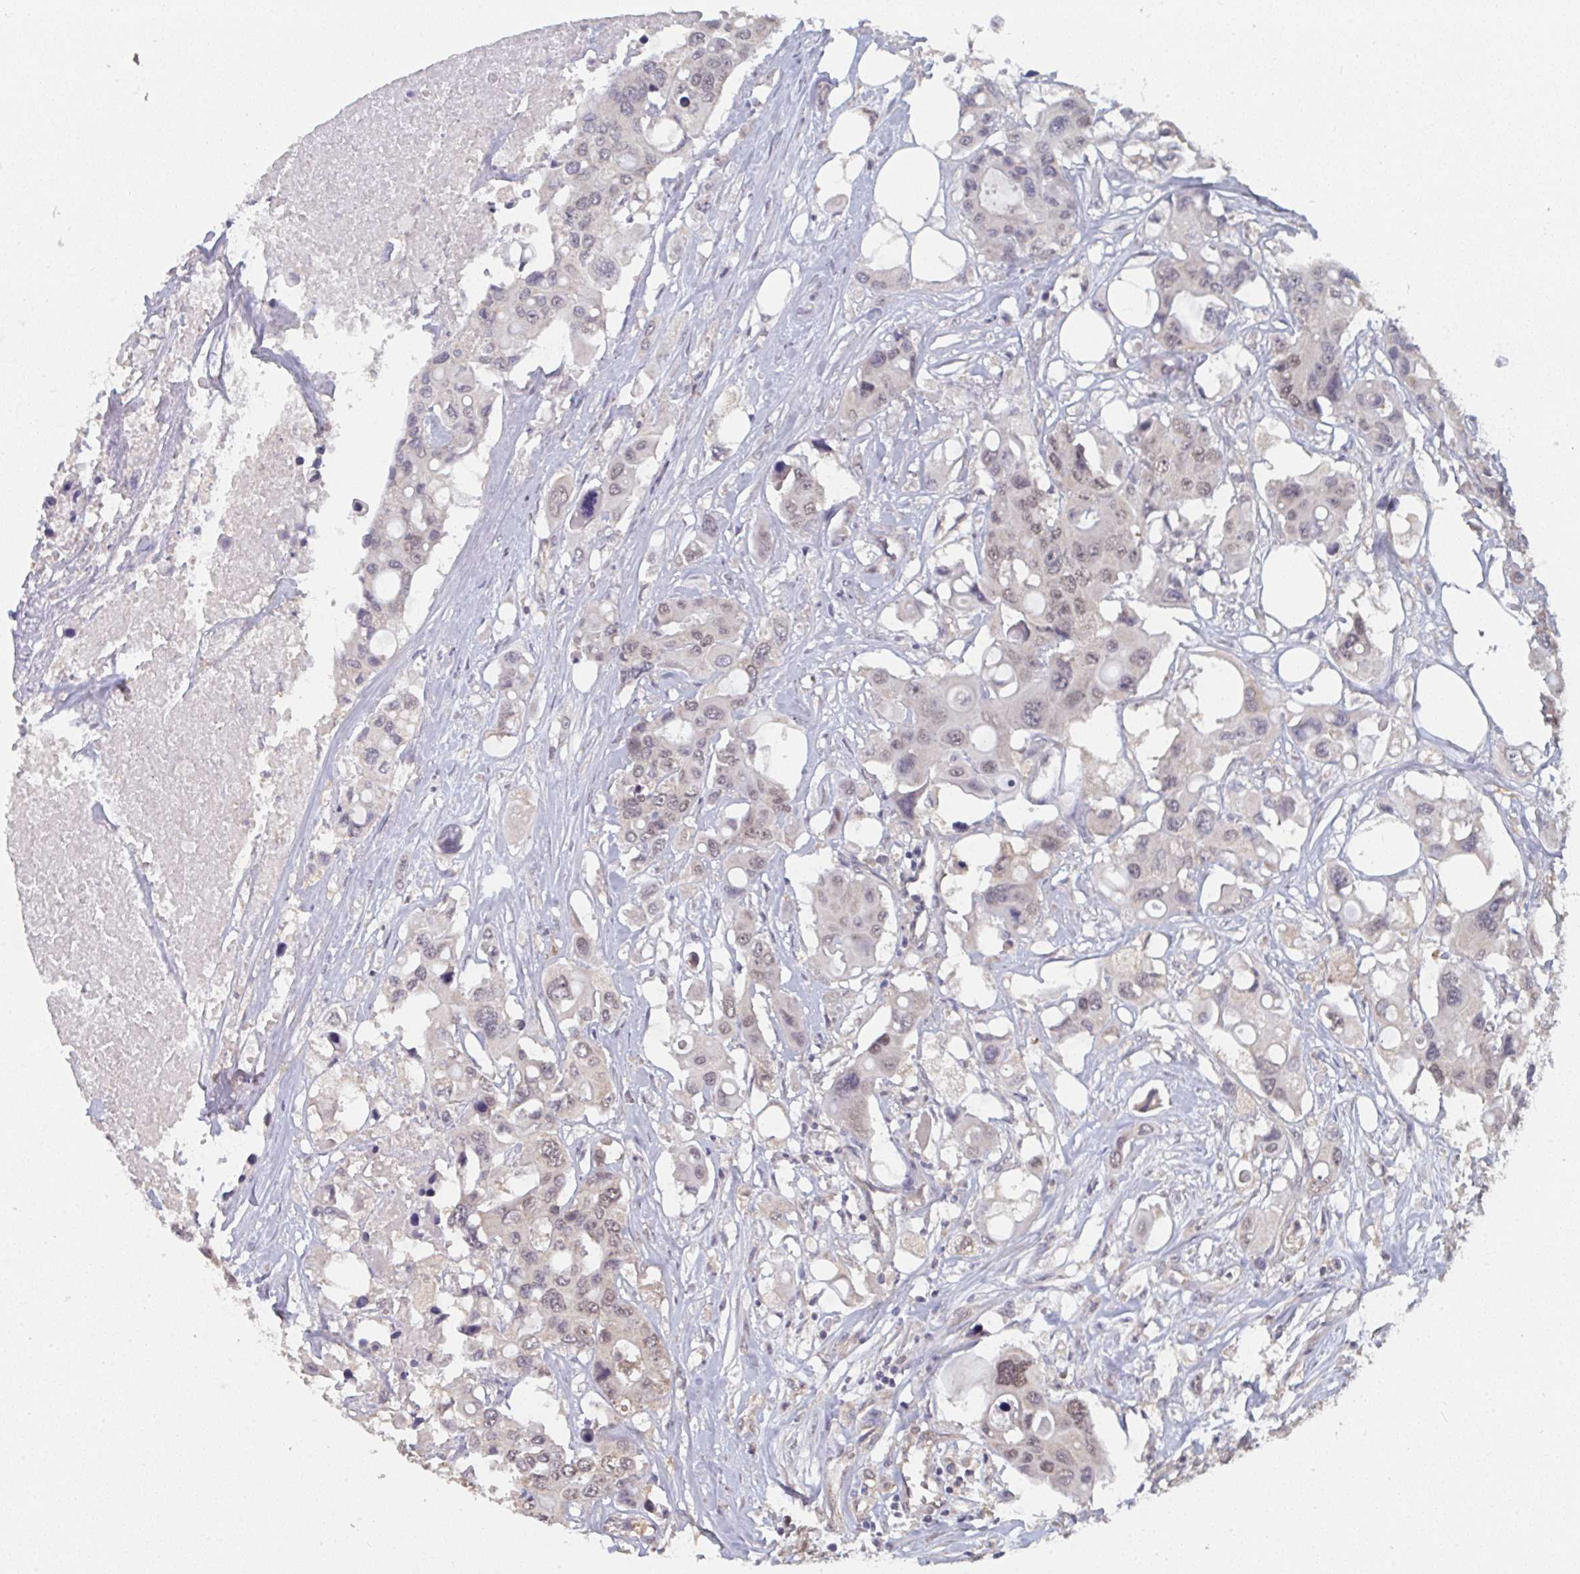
{"staining": {"intensity": "weak", "quantity": ">75%", "location": "nuclear"}, "tissue": "colorectal cancer", "cell_type": "Tumor cells", "image_type": "cancer", "snomed": [{"axis": "morphology", "description": "Adenocarcinoma, NOS"}, {"axis": "topography", "description": "Colon"}], "caption": "DAB (3,3'-diaminobenzidine) immunohistochemical staining of human colorectal cancer (adenocarcinoma) reveals weak nuclear protein positivity in about >75% of tumor cells.", "gene": "LIX1", "patient": {"sex": "male", "age": 77}}